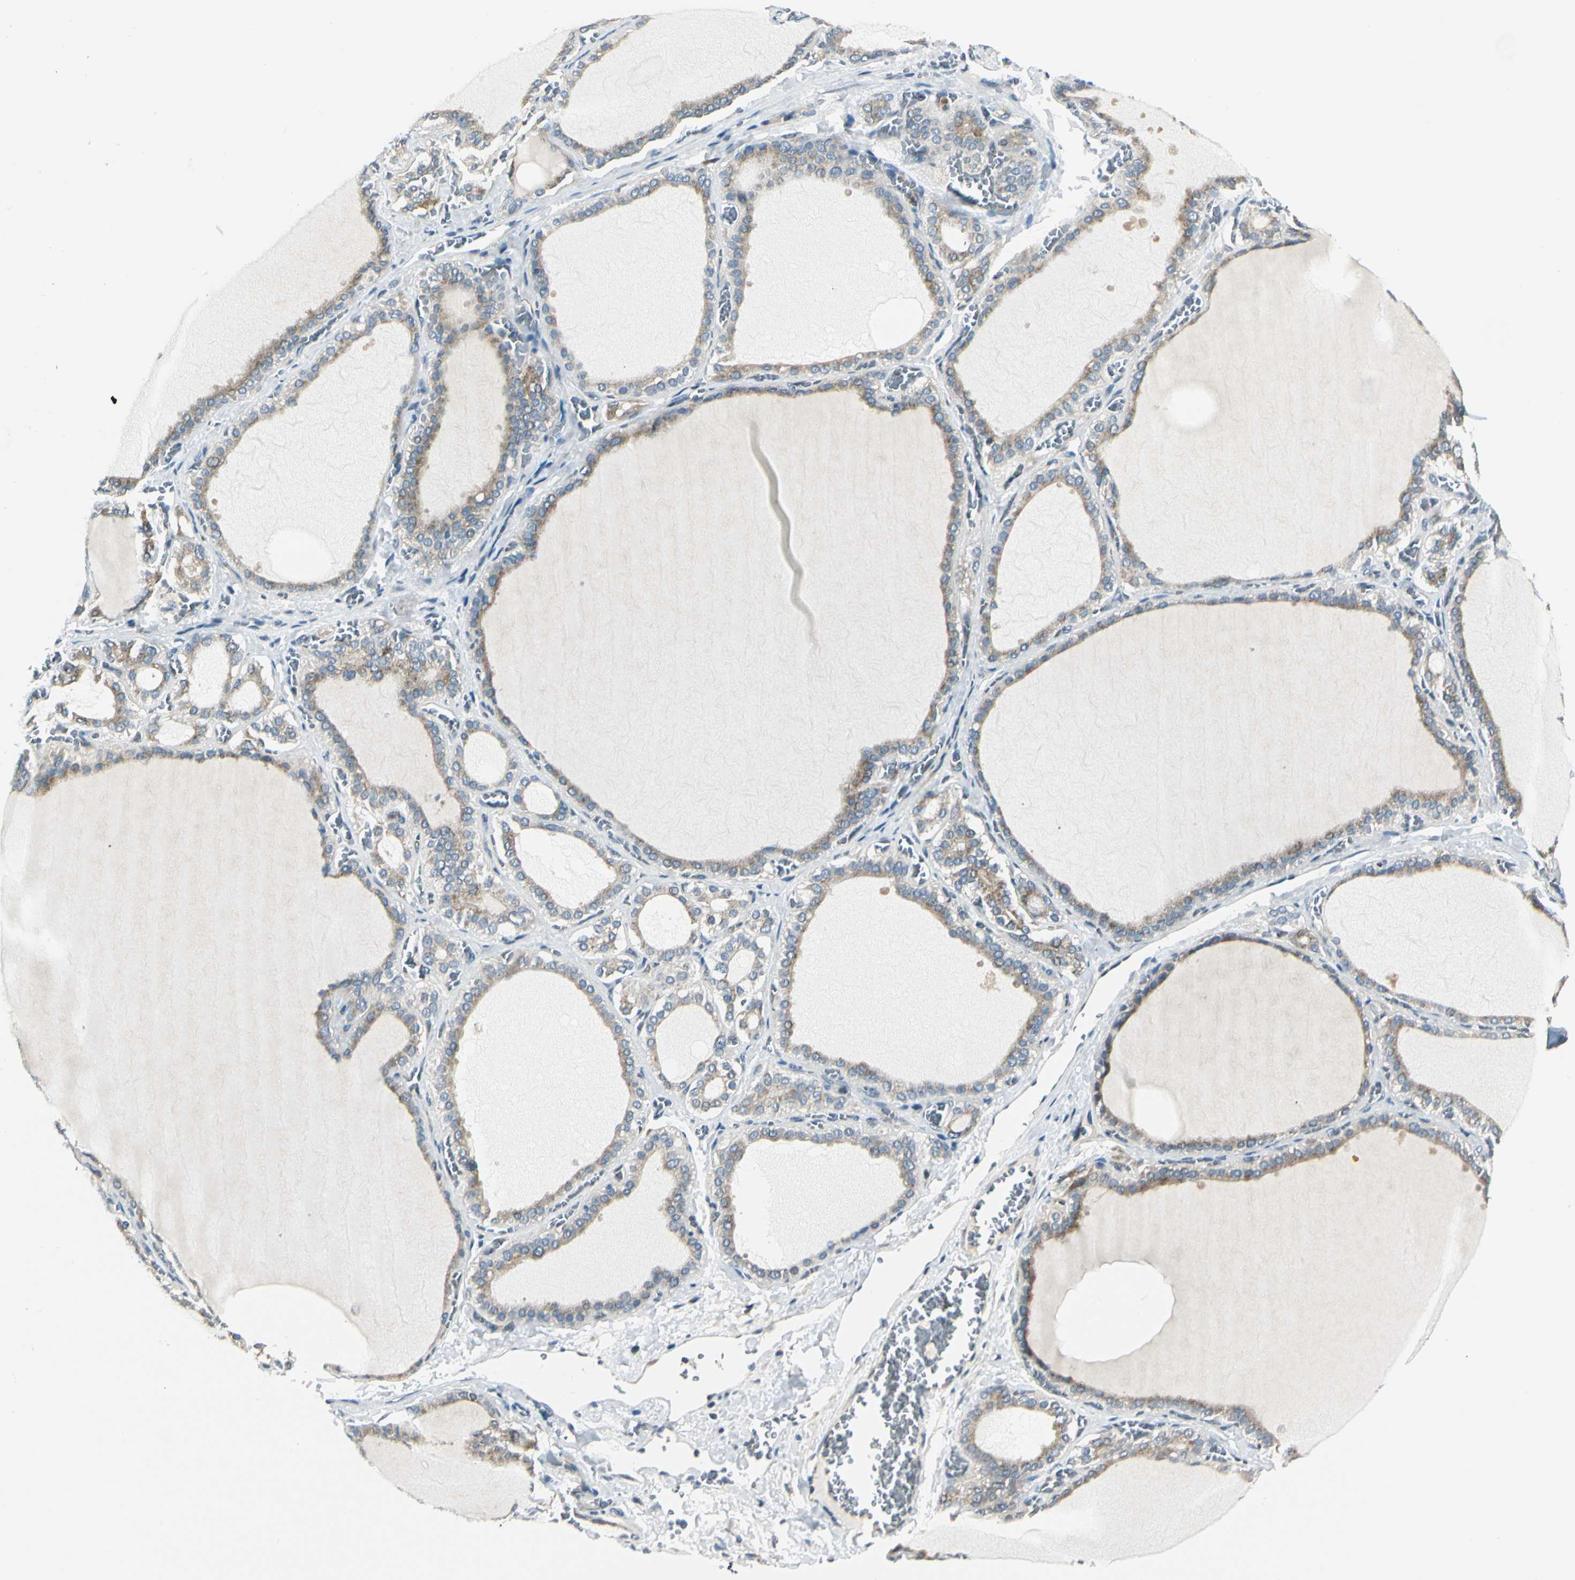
{"staining": {"intensity": "moderate", "quantity": ">75%", "location": "cytoplasmic/membranous"}, "tissue": "thyroid gland", "cell_type": "Glandular cells", "image_type": "normal", "snomed": [{"axis": "morphology", "description": "Normal tissue, NOS"}, {"axis": "topography", "description": "Thyroid gland"}], "caption": "Protein staining exhibits moderate cytoplasmic/membranous expression in about >75% of glandular cells in normal thyroid gland. (DAB (3,3'-diaminobenzidine) IHC, brown staining for protein, blue staining for nuclei).", "gene": "BNIP1", "patient": {"sex": "female", "age": 55}}